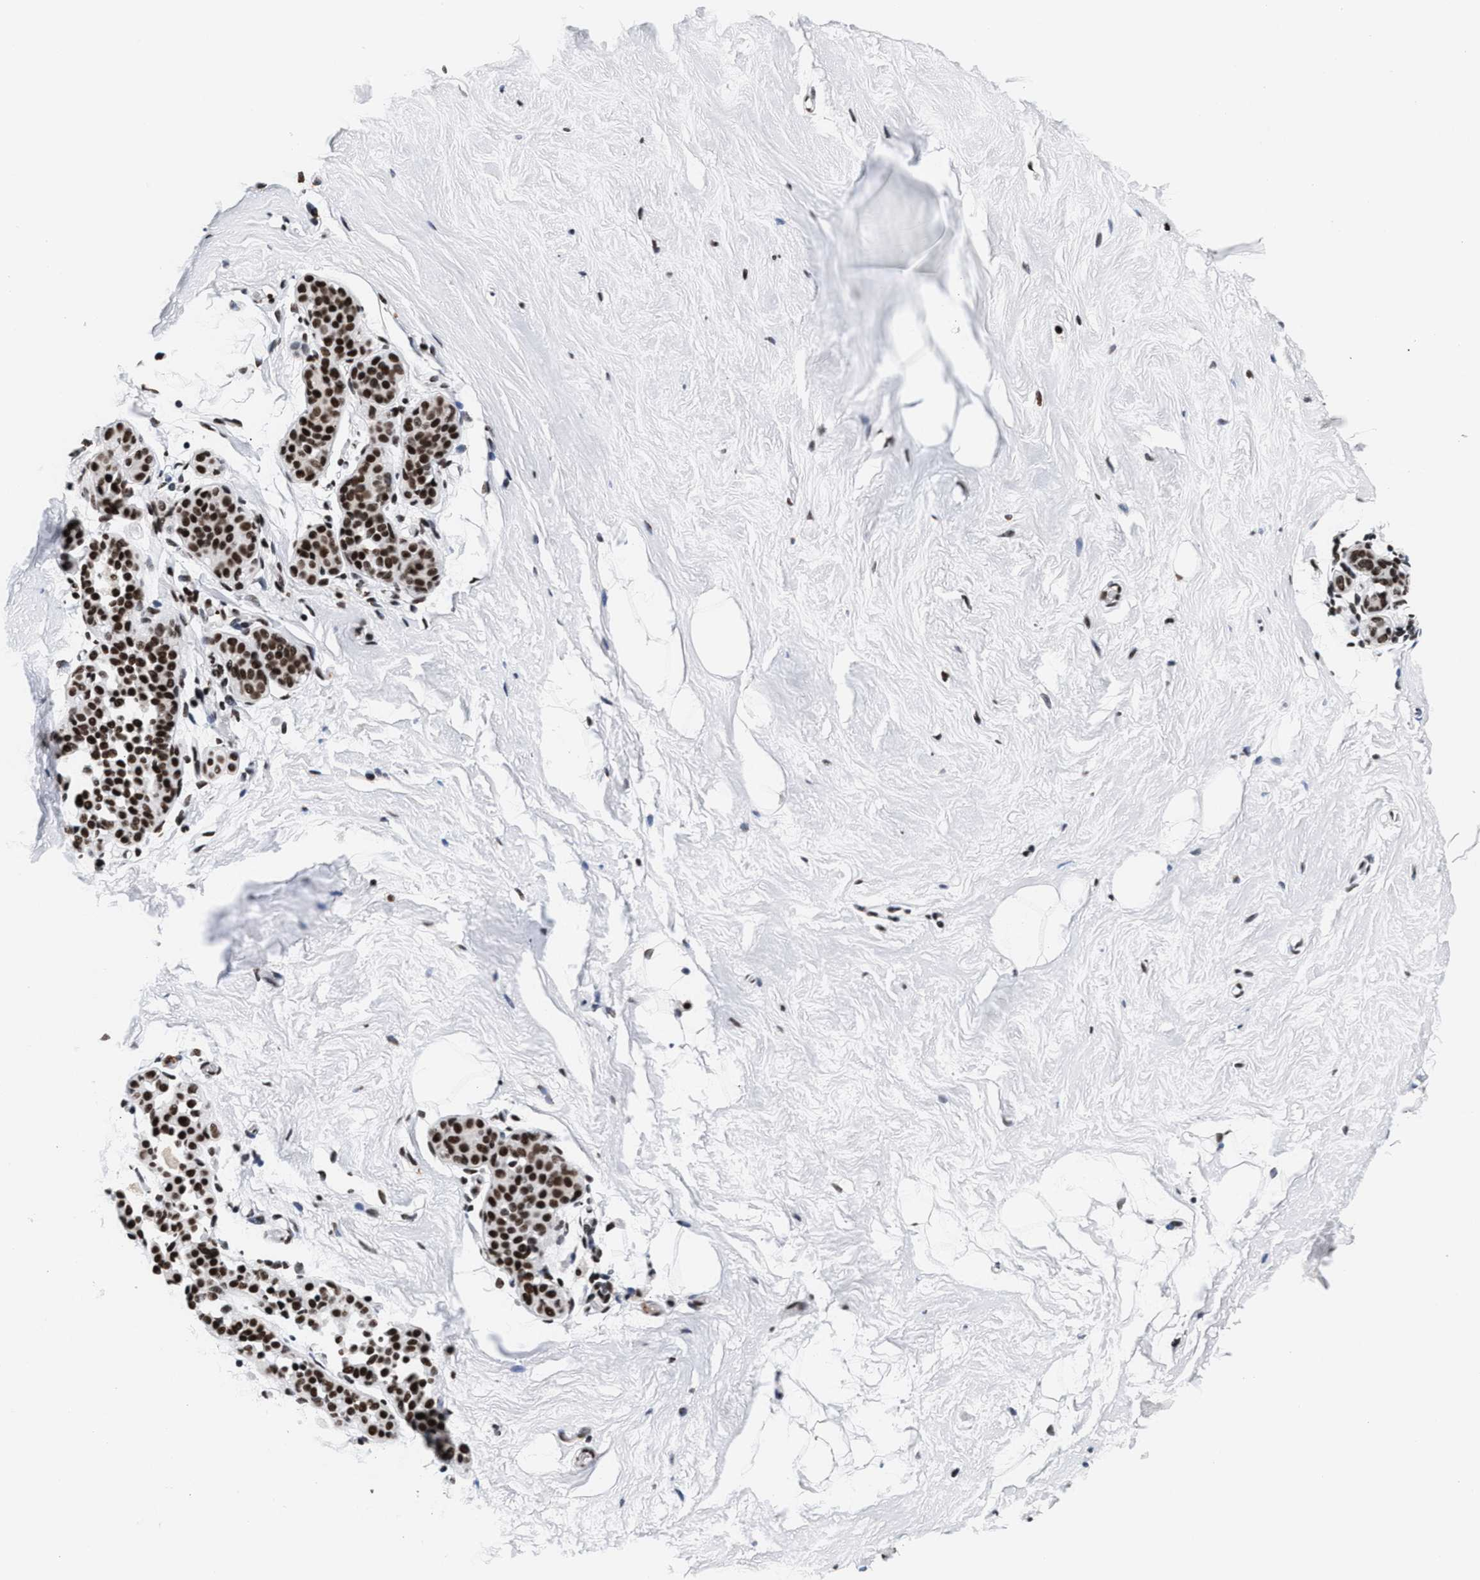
{"staining": {"intensity": "moderate", "quantity": ">75%", "location": "nuclear"}, "tissue": "breast", "cell_type": "Adipocytes", "image_type": "normal", "snomed": [{"axis": "morphology", "description": "Normal tissue, NOS"}, {"axis": "topography", "description": "Breast"}], "caption": "Benign breast was stained to show a protein in brown. There is medium levels of moderate nuclear positivity in approximately >75% of adipocytes.", "gene": "RAD21", "patient": {"sex": "female", "age": 75}}